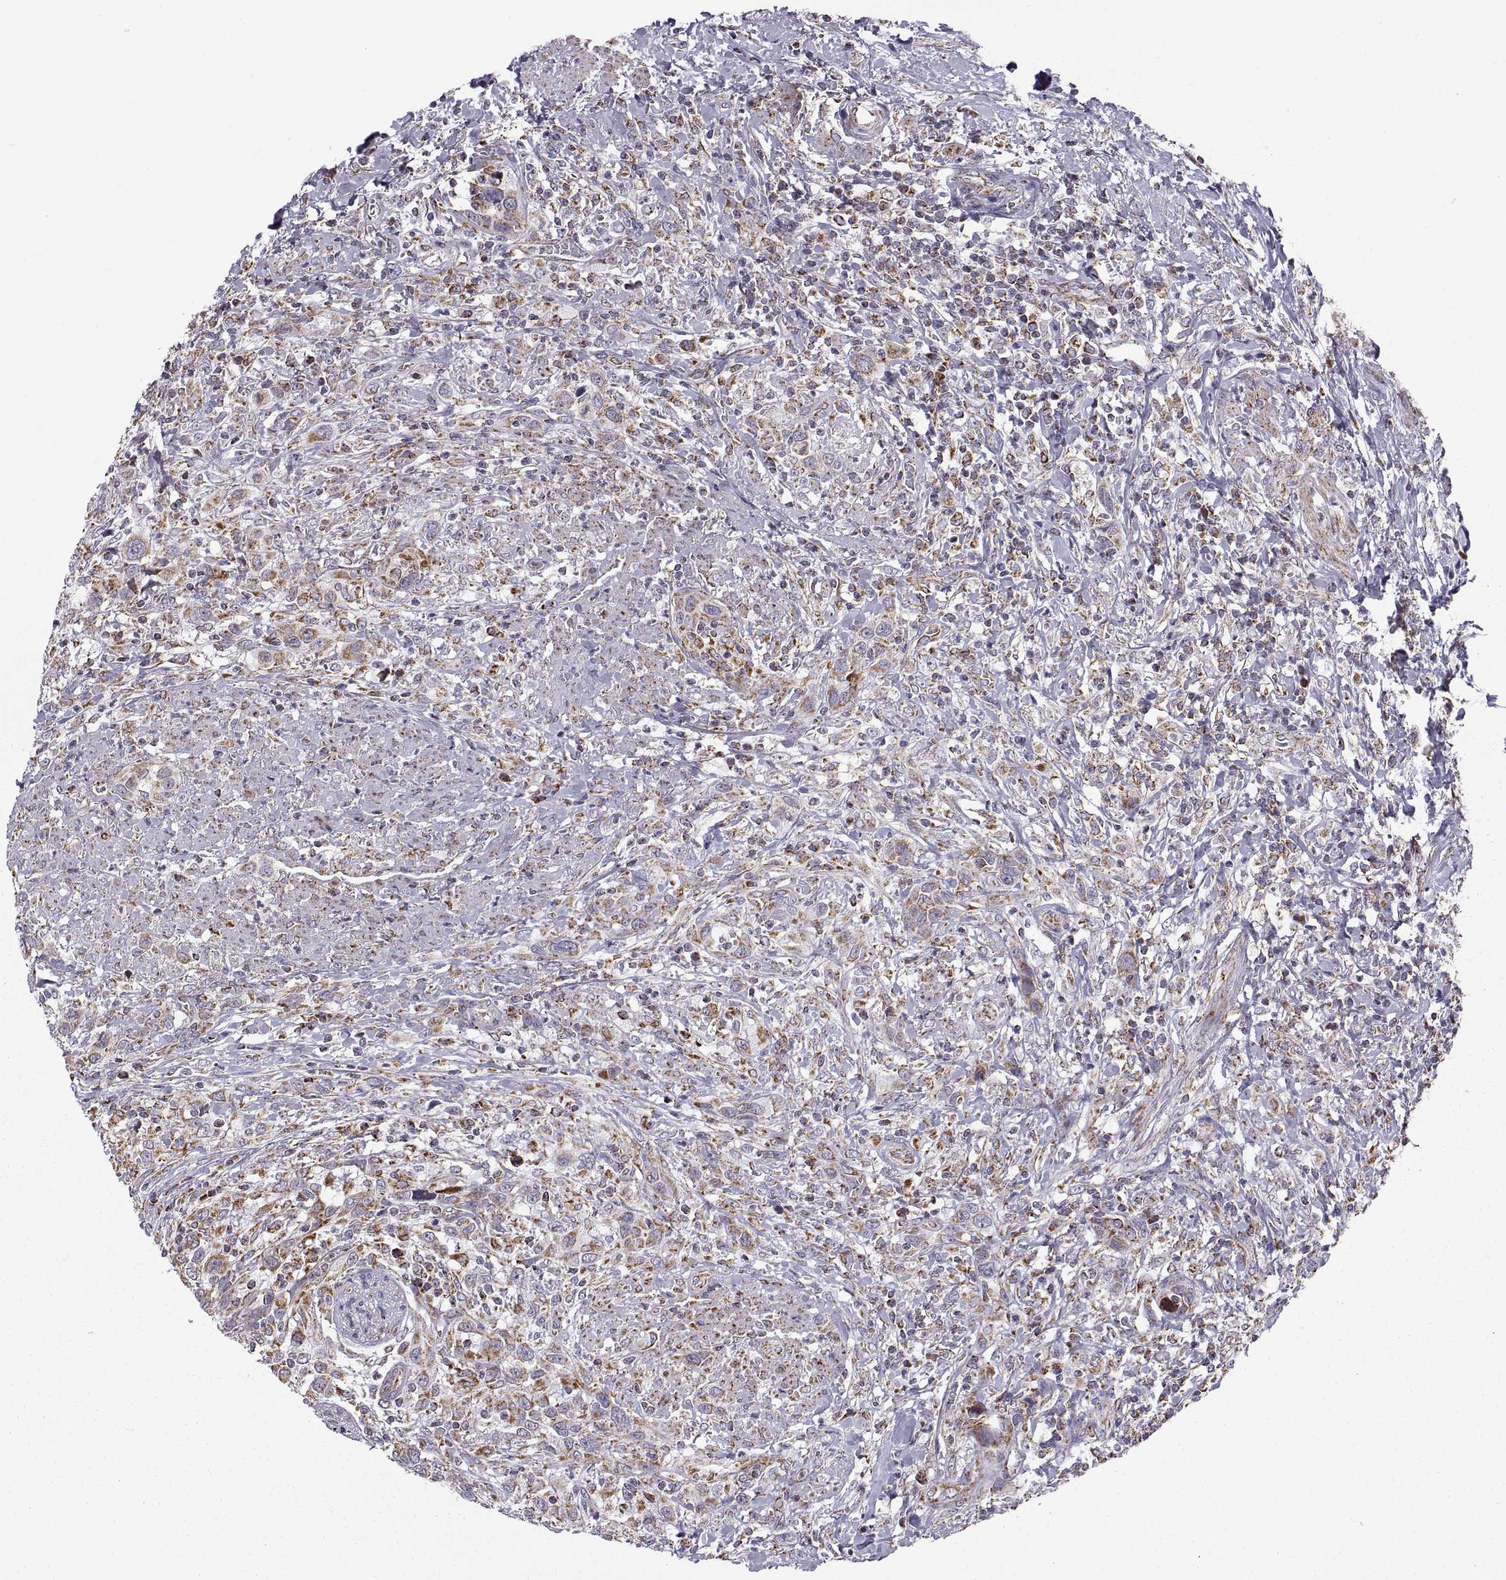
{"staining": {"intensity": "moderate", "quantity": "25%-75%", "location": "cytoplasmic/membranous"}, "tissue": "urothelial cancer", "cell_type": "Tumor cells", "image_type": "cancer", "snomed": [{"axis": "morphology", "description": "Urothelial carcinoma, NOS"}, {"axis": "morphology", "description": "Urothelial carcinoma, High grade"}, {"axis": "topography", "description": "Urinary bladder"}], "caption": "Immunohistochemical staining of human urothelial cancer demonstrates medium levels of moderate cytoplasmic/membranous expression in approximately 25%-75% of tumor cells.", "gene": "ARSD", "patient": {"sex": "female", "age": 64}}